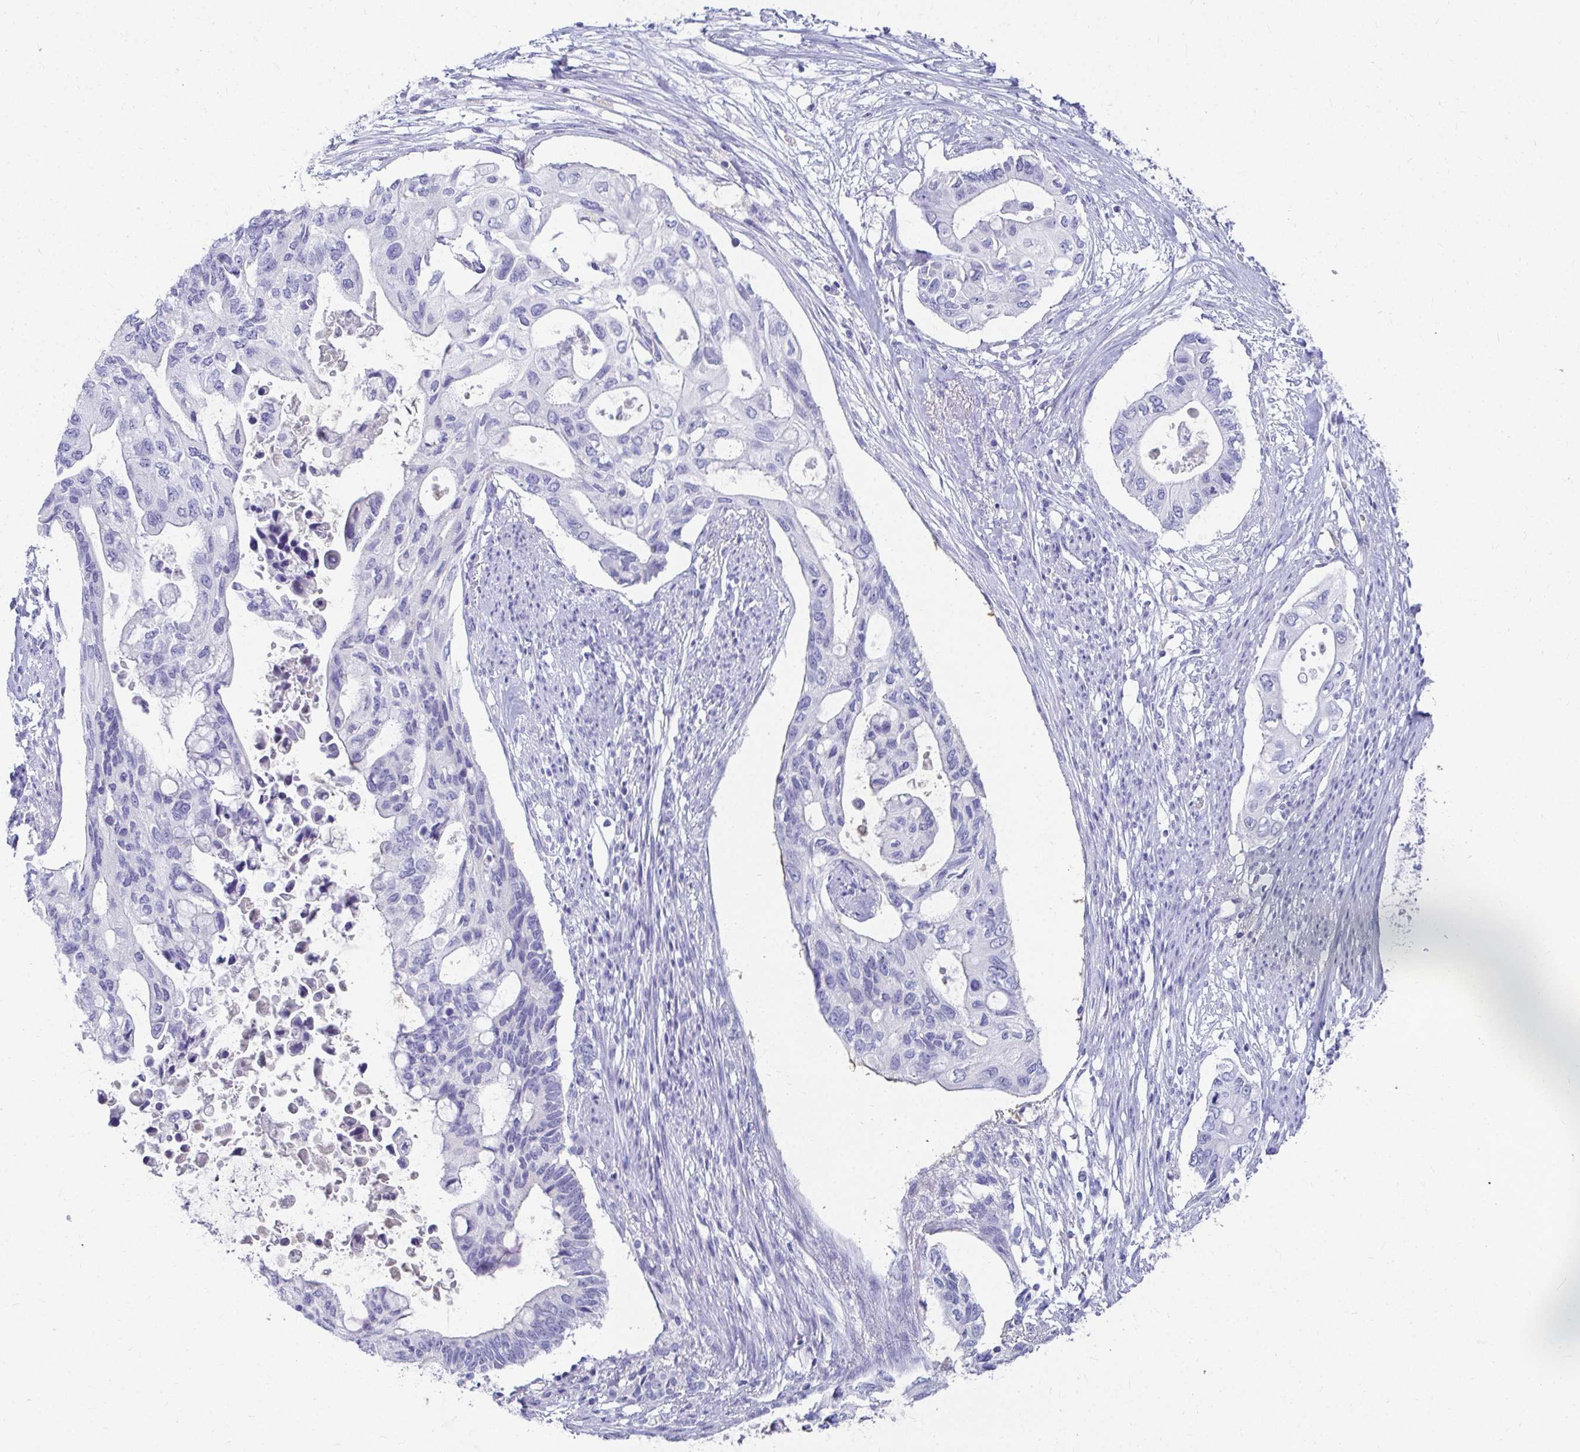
{"staining": {"intensity": "negative", "quantity": "none", "location": "none"}, "tissue": "pancreatic cancer", "cell_type": "Tumor cells", "image_type": "cancer", "snomed": [{"axis": "morphology", "description": "Adenocarcinoma, NOS"}, {"axis": "topography", "description": "Pancreas"}], "caption": "The immunohistochemistry image has no significant staining in tumor cells of pancreatic cancer (adenocarcinoma) tissue.", "gene": "DPEP3", "patient": {"sex": "female", "age": 63}}